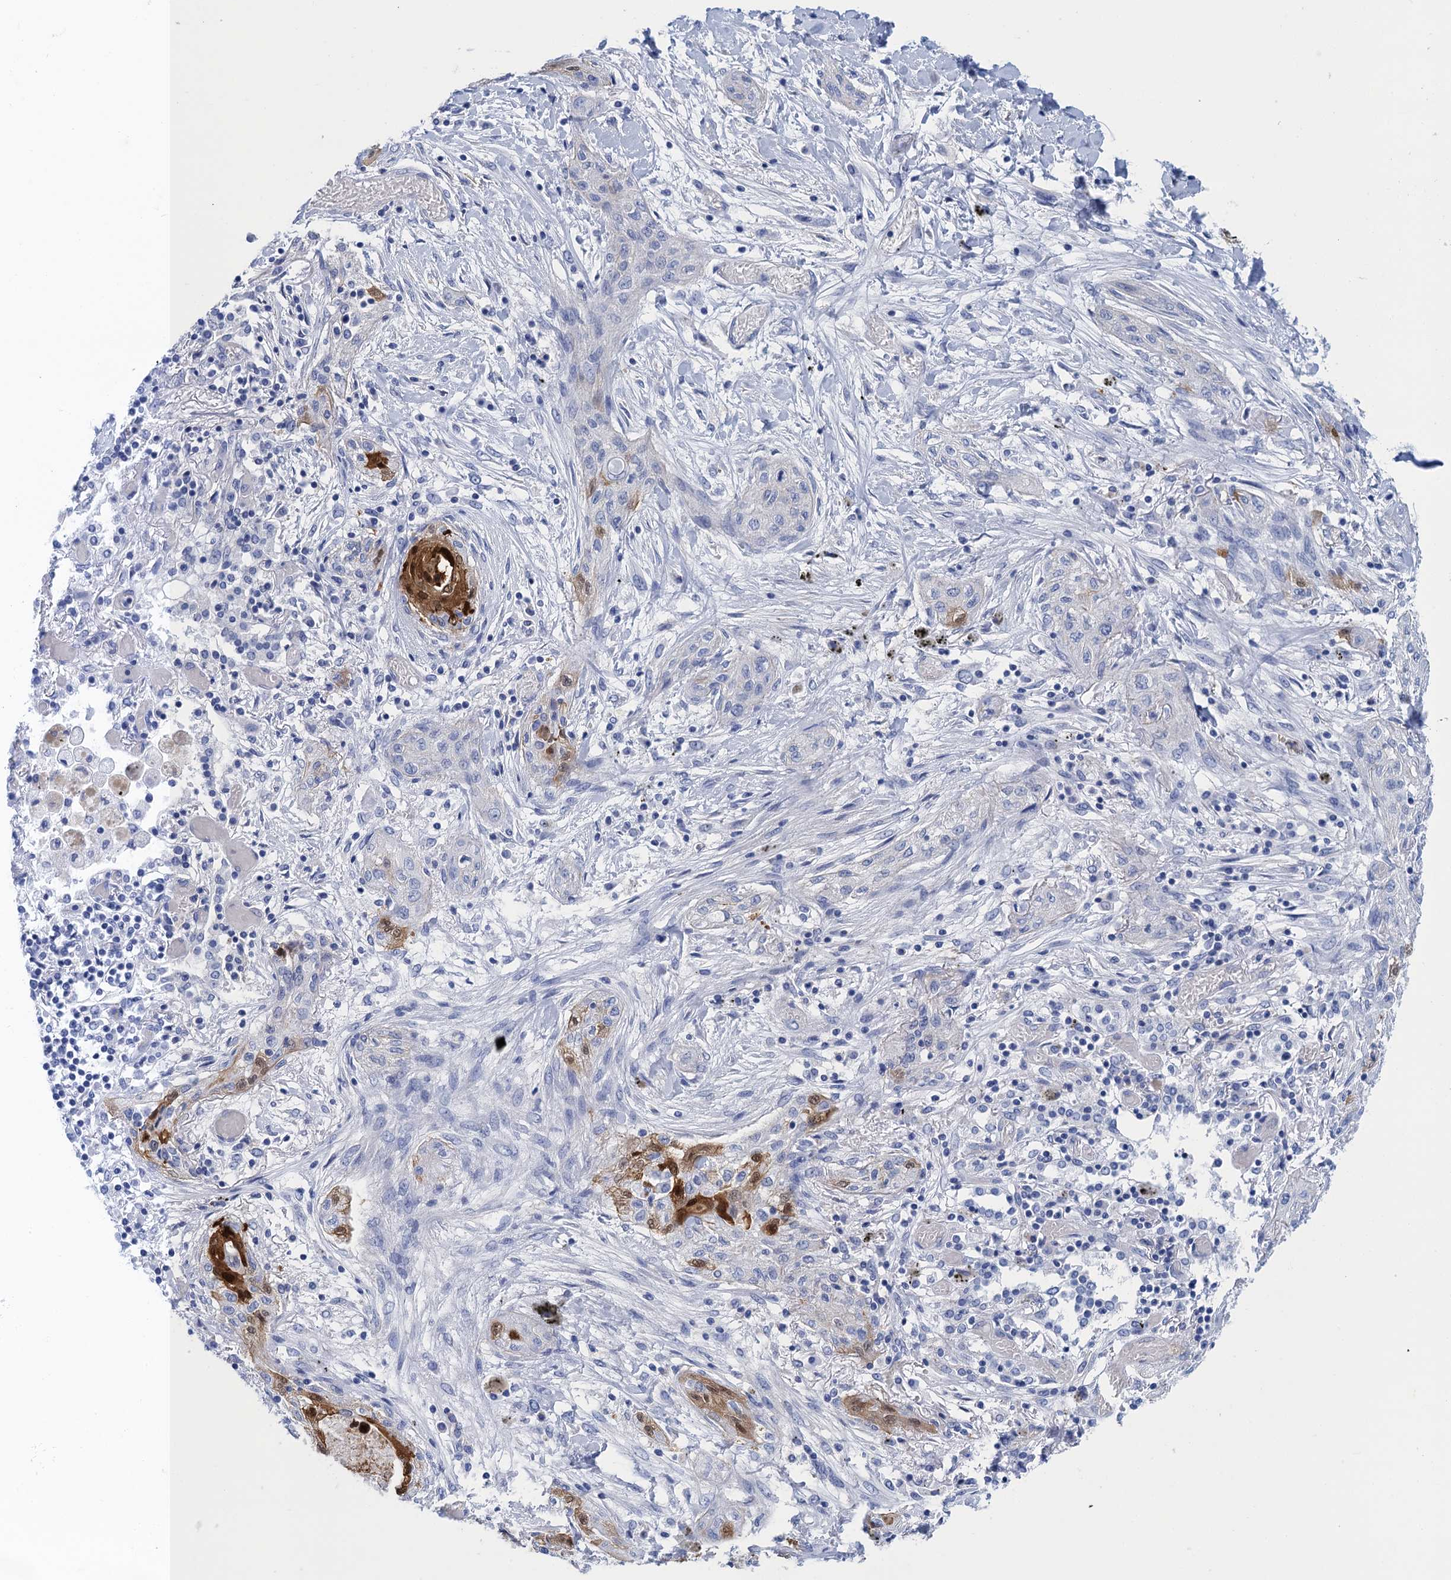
{"staining": {"intensity": "moderate", "quantity": "<25%", "location": "cytoplasmic/membranous,nuclear"}, "tissue": "lung cancer", "cell_type": "Tumor cells", "image_type": "cancer", "snomed": [{"axis": "morphology", "description": "Squamous cell carcinoma, NOS"}, {"axis": "topography", "description": "Lung"}], "caption": "The immunohistochemical stain labels moderate cytoplasmic/membranous and nuclear expression in tumor cells of squamous cell carcinoma (lung) tissue.", "gene": "CALML5", "patient": {"sex": "female", "age": 47}}